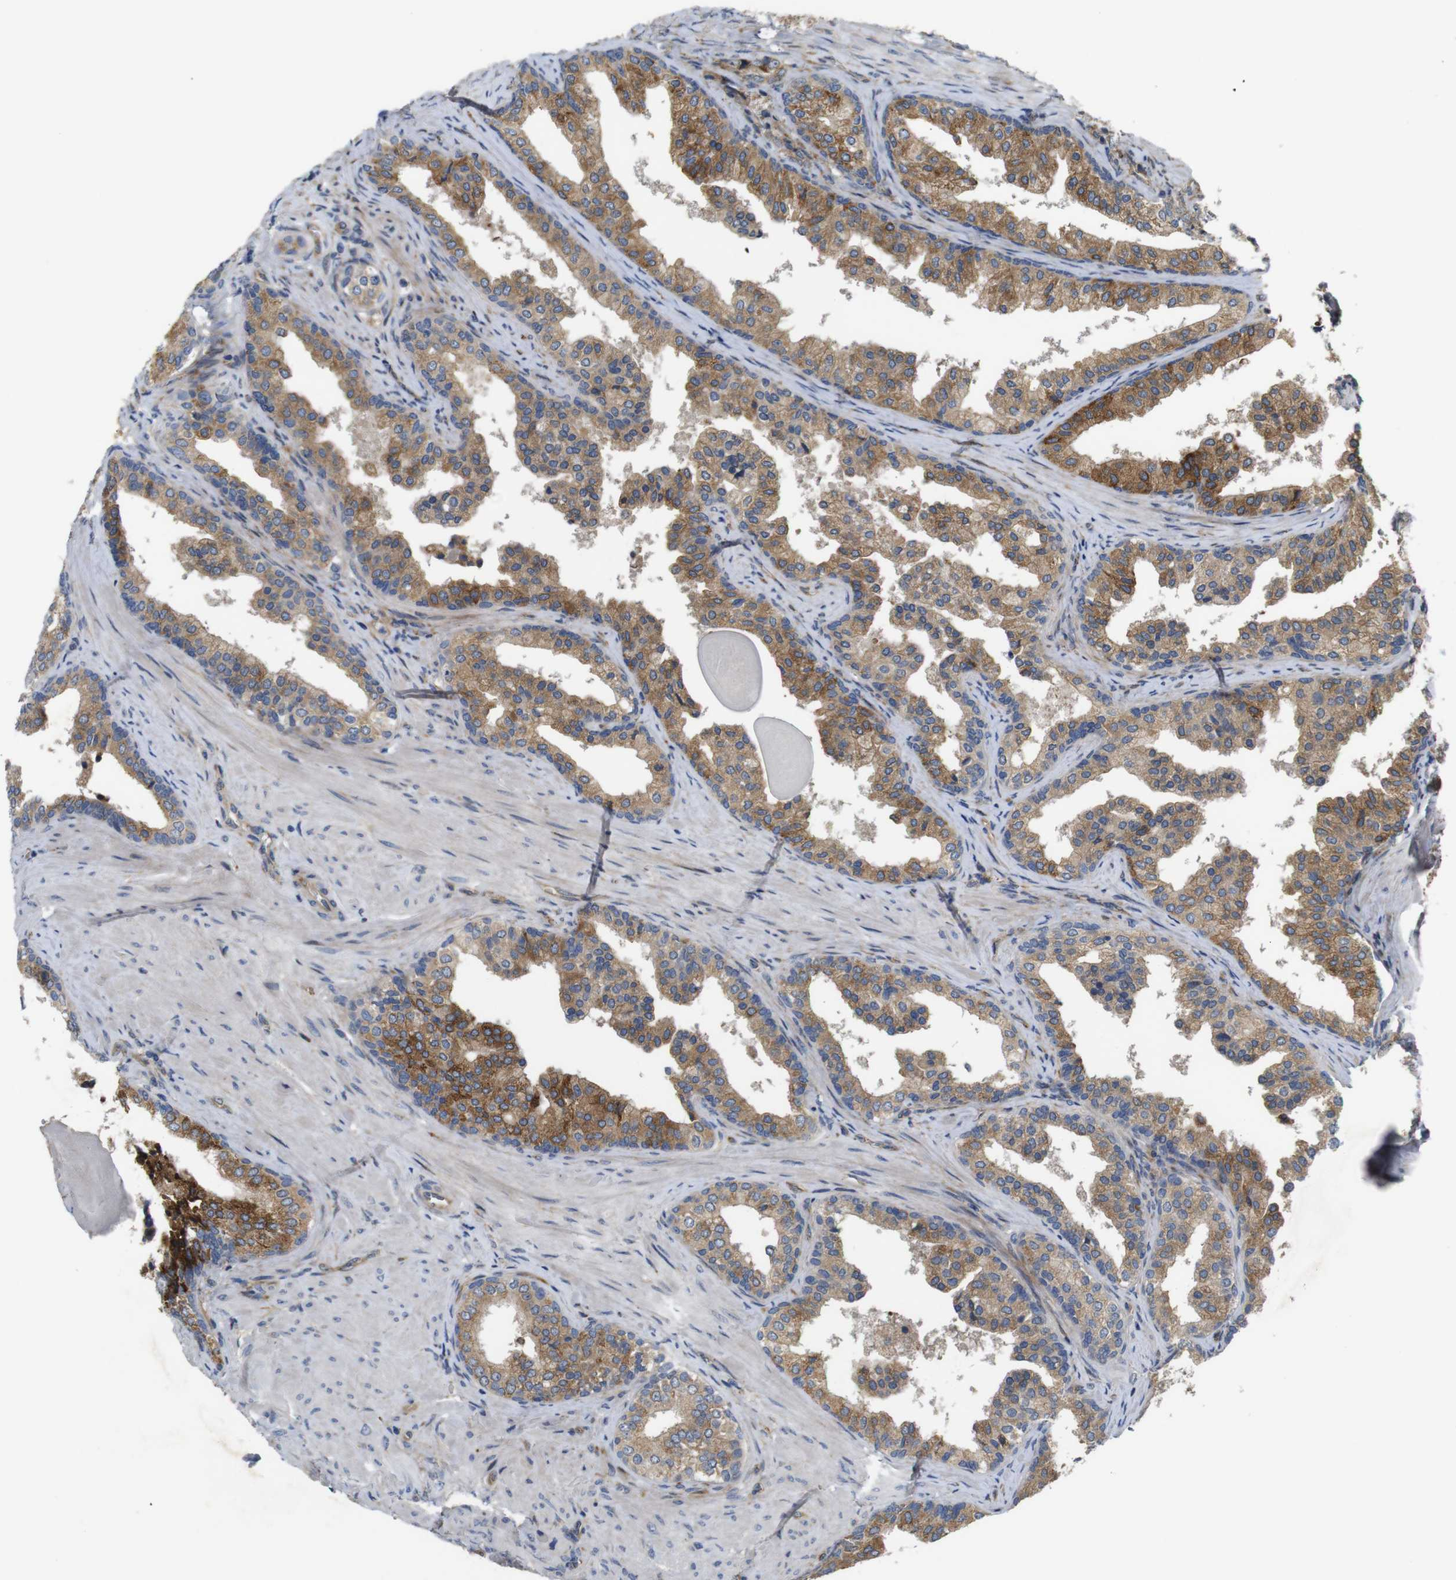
{"staining": {"intensity": "moderate", "quantity": ">75%", "location": "cytoplasmic/membranous"}, "tissue": "prostate cancer", "cell_type": "Tumor cells", "image_type": "cancer", "snomed": [{"axis": "morphology", "description": "Adenocarcinoma, Low grade"}, {"axis": "topography", "description": "Prostate"}], "caption": "An immunohistochemistry (IHC) image of neoplastic tissue is shown. Protein staining in brown labels moderate cytoplasmic/membranous positivity in prostate cancer within tumor cells. The staining is performed using DAB (3,3'-diaminobenzidine) brown chromogen to label protein expression. The nuclei are counter-stained blue using hematoxylin.", "gene": "UBE2G2", "patient": {"sex": "male", "age": 60}}